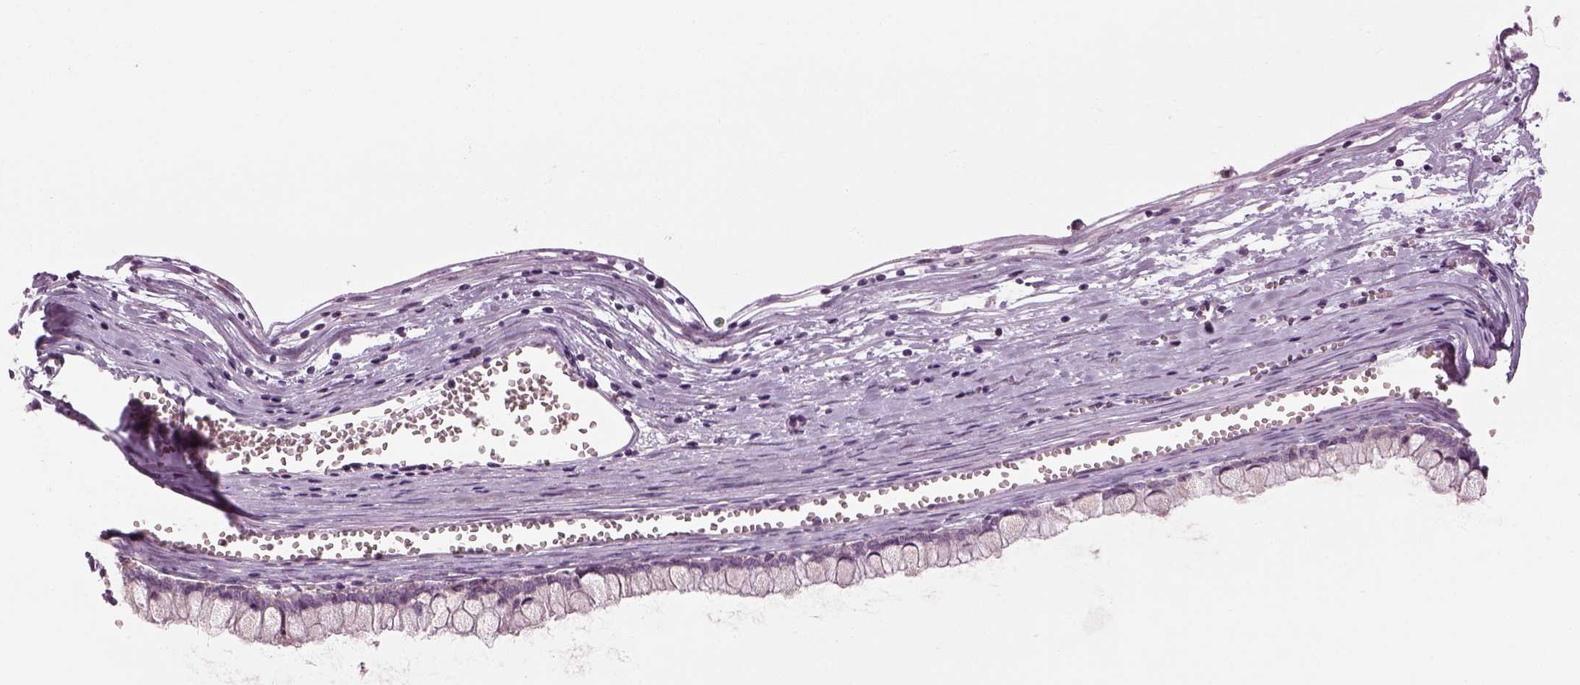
{"staining": {"intensity": "negative", "quantity": "none", "location": "none"}, "tissue": "ovarian cancer", "cell_type": "Tumor cells", "image_type": "cancer", "snomed": [{"axis": "morphology", "description": "Cystadenocarcinoma, mucinous, NOS"}, {"axis": "topography", "description": "Ovary"}], "caption": "The histopathology image reveals no significant staining in tumor cells of ovarian cancer (mucinous cystadenocarcinoma).", "gene": "LRRIQ3", "patient": {"sex": "female", "age": 67}}